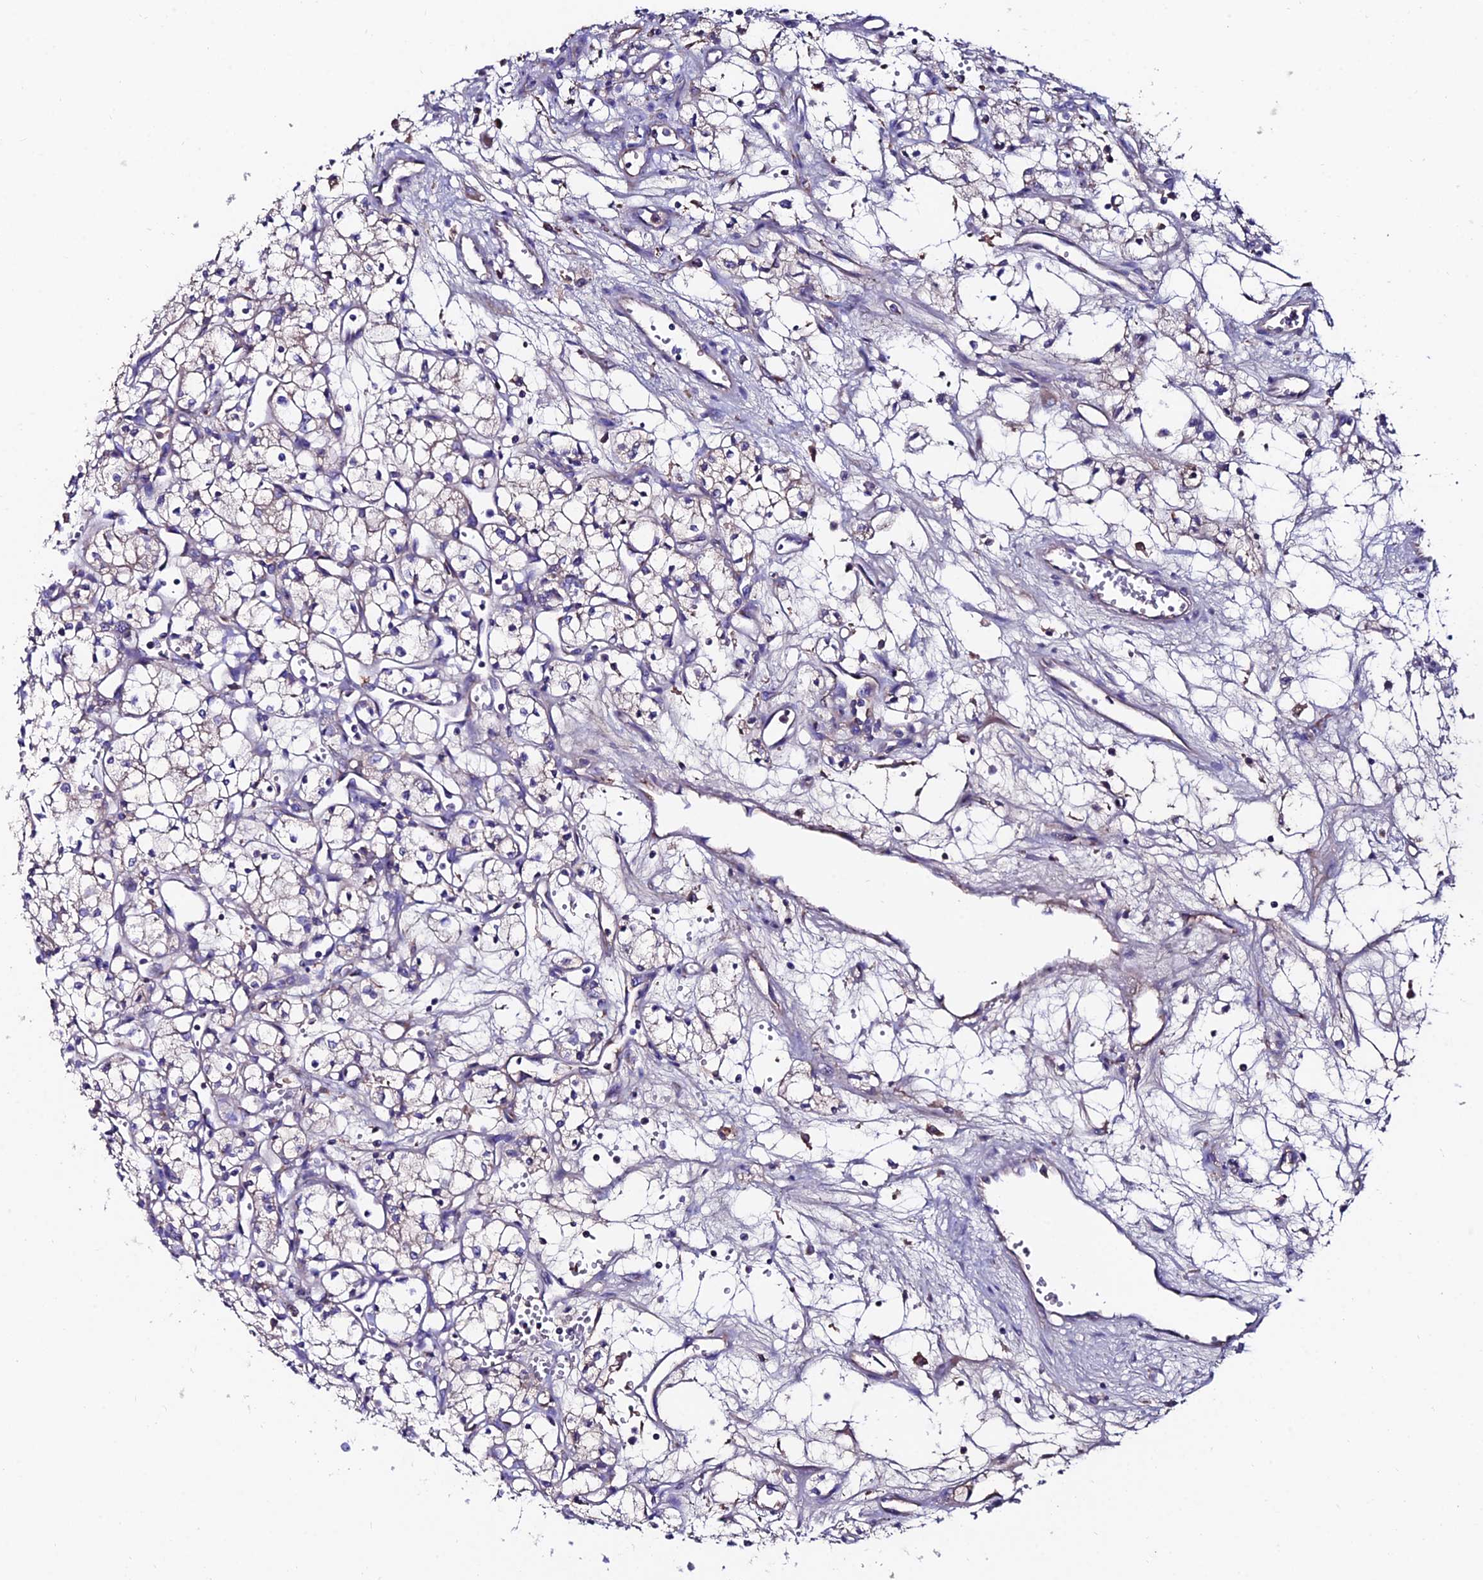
{"staining": {"intensity": "negative", "quantity": "none", "location": "none"}, "tissue": "renal cancer", "cell_type": "Tumor cells", "image_type": "cancer", "snomed": [{"axis": "morphology", "description": "Adenocarcinoma, NOS"}, {"axis": "topography", "description": "Kidney"}], "caption": "Histopathology image shows no significant protein staining in tumor cells of renal cancer (adenocarcinoma).", "gene": "SLC25A16", "patient": {"sex": "male", "age": 59}}